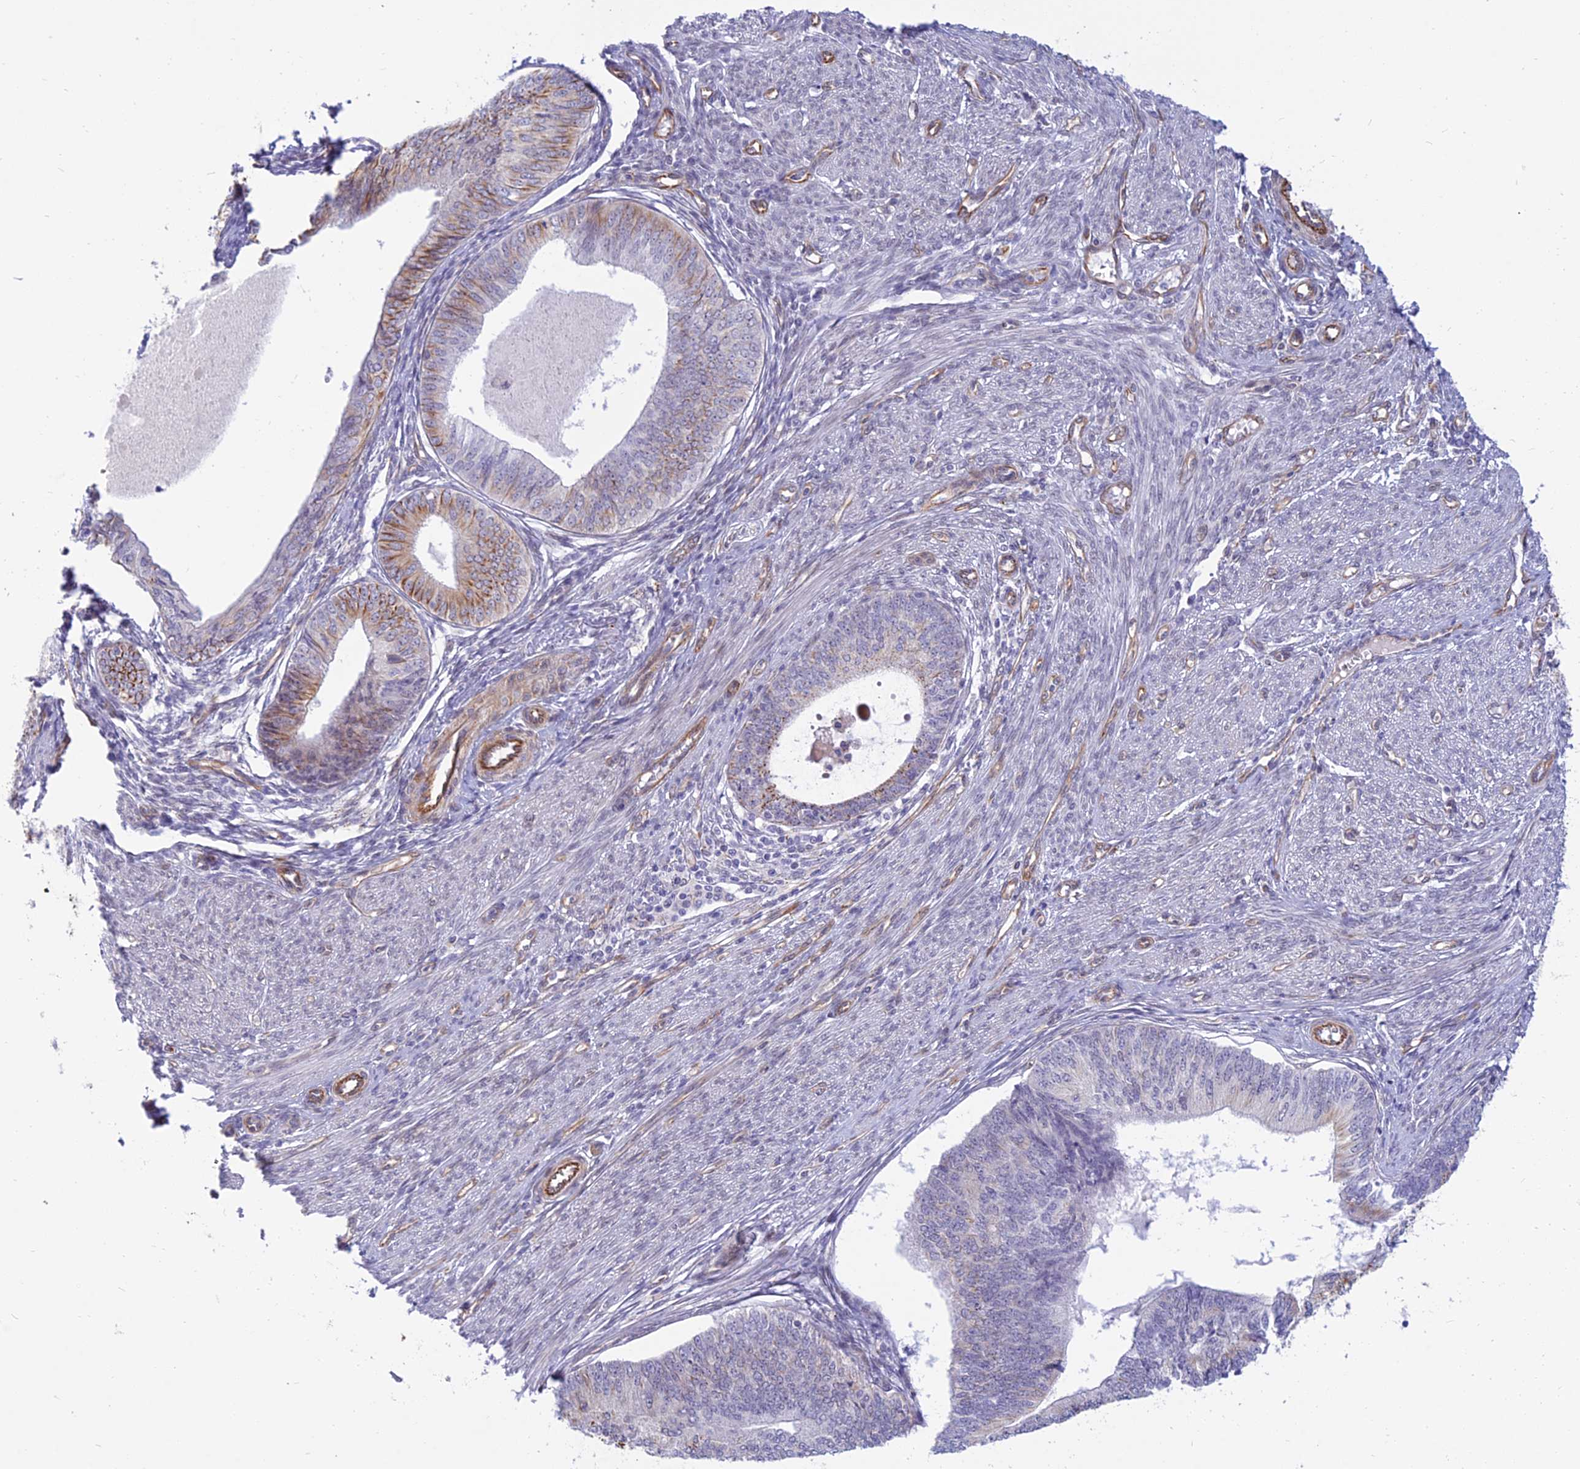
{"staining": {"intensity": "moderate", "quantity": "<25%", "location": "cytoplasmic/membranous"}, "tissue": "endometrial cancer", "cell_type": "Tumor cells", "image_type": "cancer", "snomed": [{"axis": "morphology", "description": "Adenocarcinoma, NOS"}, {"axis": "topography", "description": "Endometrium"}], "caption": "The micrograph reveals immunohistochemical staining of endometrial cancer. There is moderate cytoplasmic/membranous staining is appreciated in about <25% of tumor cells.", "gene": "SAPCD2", "patient": {"sex": "female", "age": 68}}